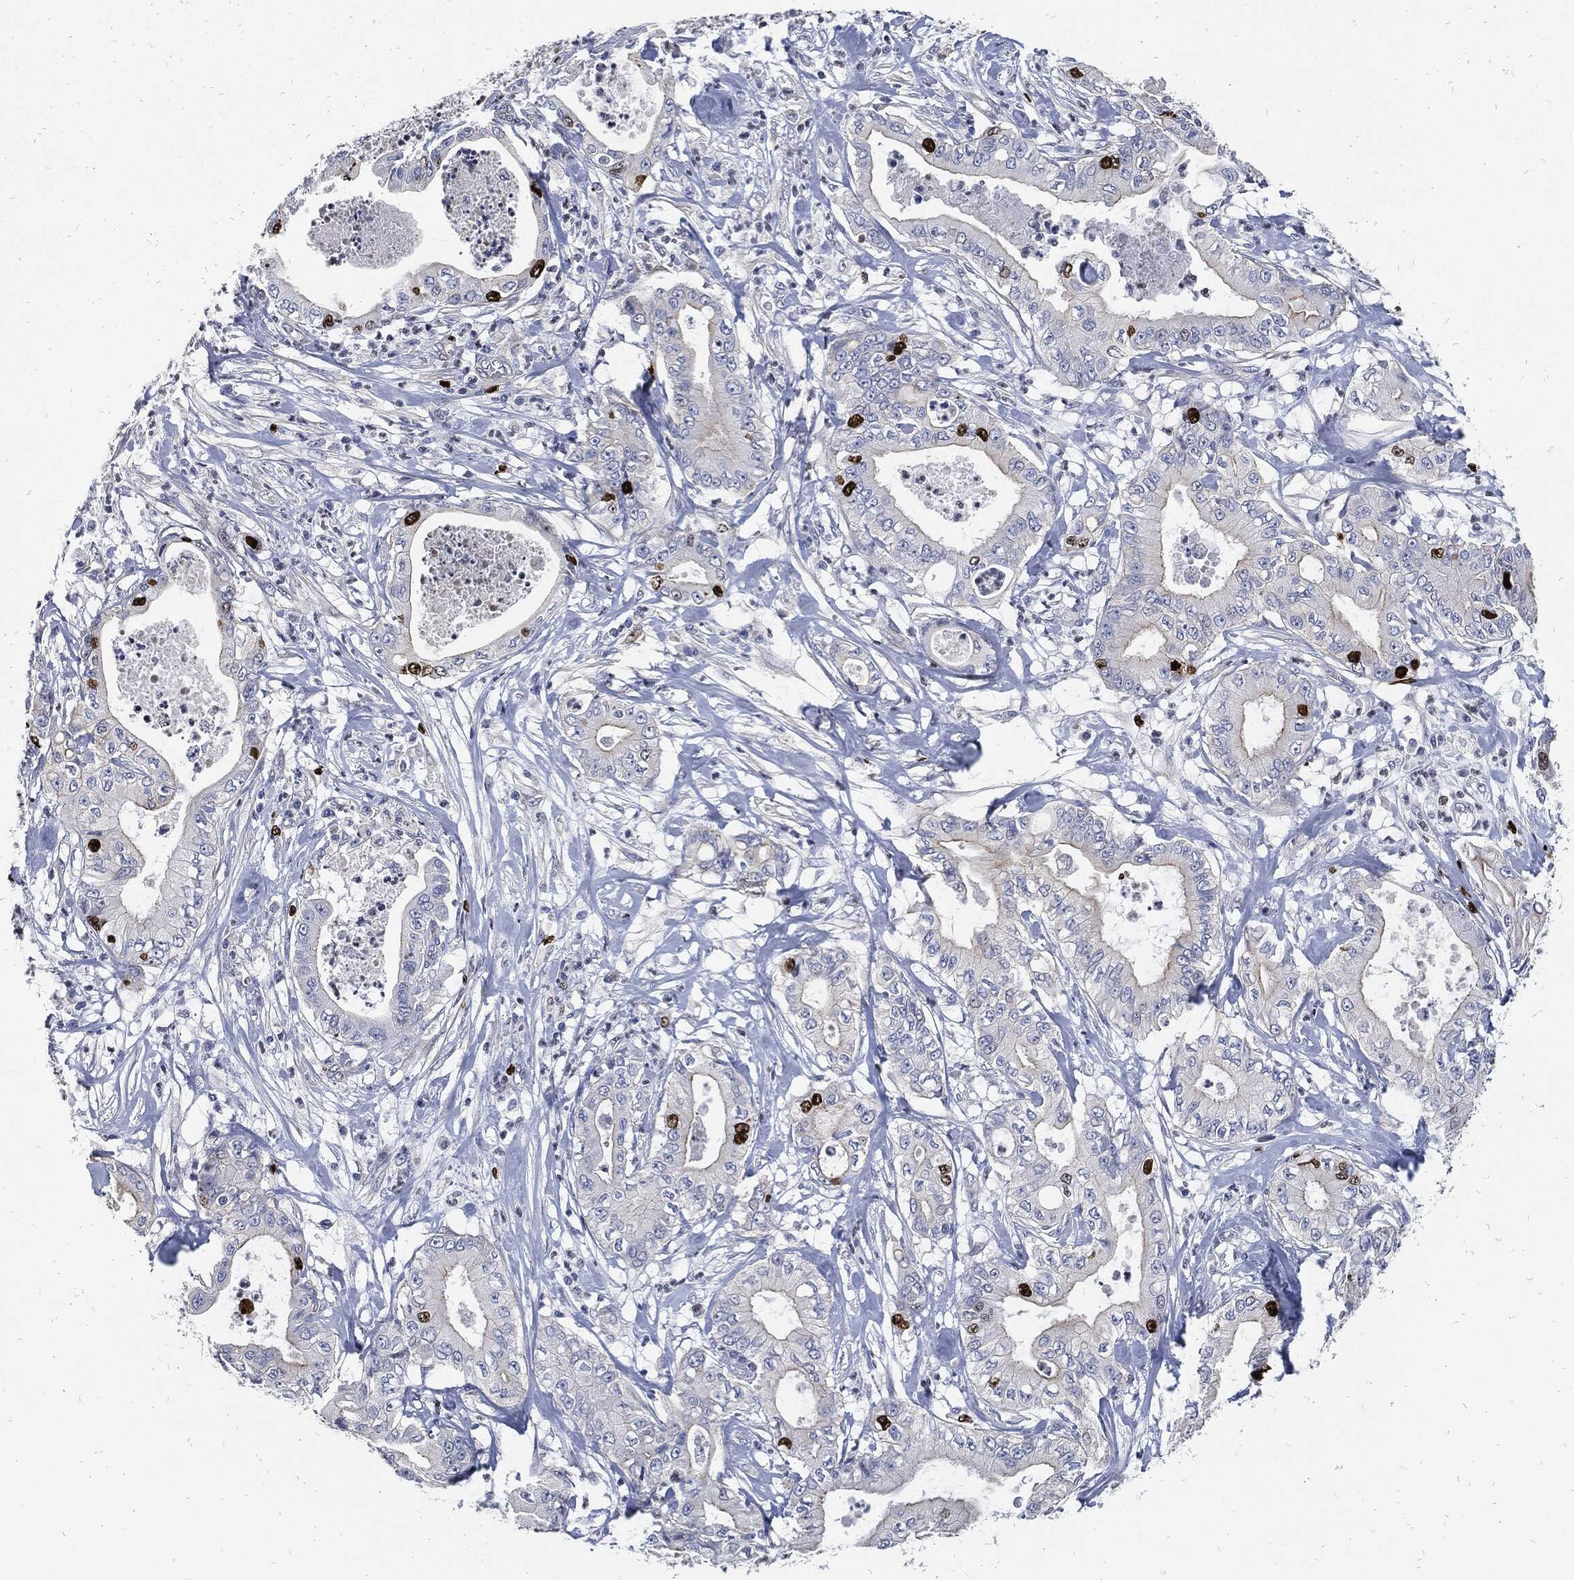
{"staining": {"intensity": "strong", "quantity": "<25%", "location": "nuclear"}, "tissue": "pancreatic cancer", "cell_type": "Tumor cells", "image_type": "cancer", "snomed": [{"axis": "morphology", "description": "Adenocarcinoma, NOS"}, {"axis": "topography", "description": "Pancreas"}], "caption": "IHC photomicrograph of pancreatic adenocarcinoma stained for a protein (brown), which demonstrates medium levels of strong nuclear positivity in about <25% of tumor cells.", "gene": "MKI67", "patient": {"sex": "male", "age": 71}}